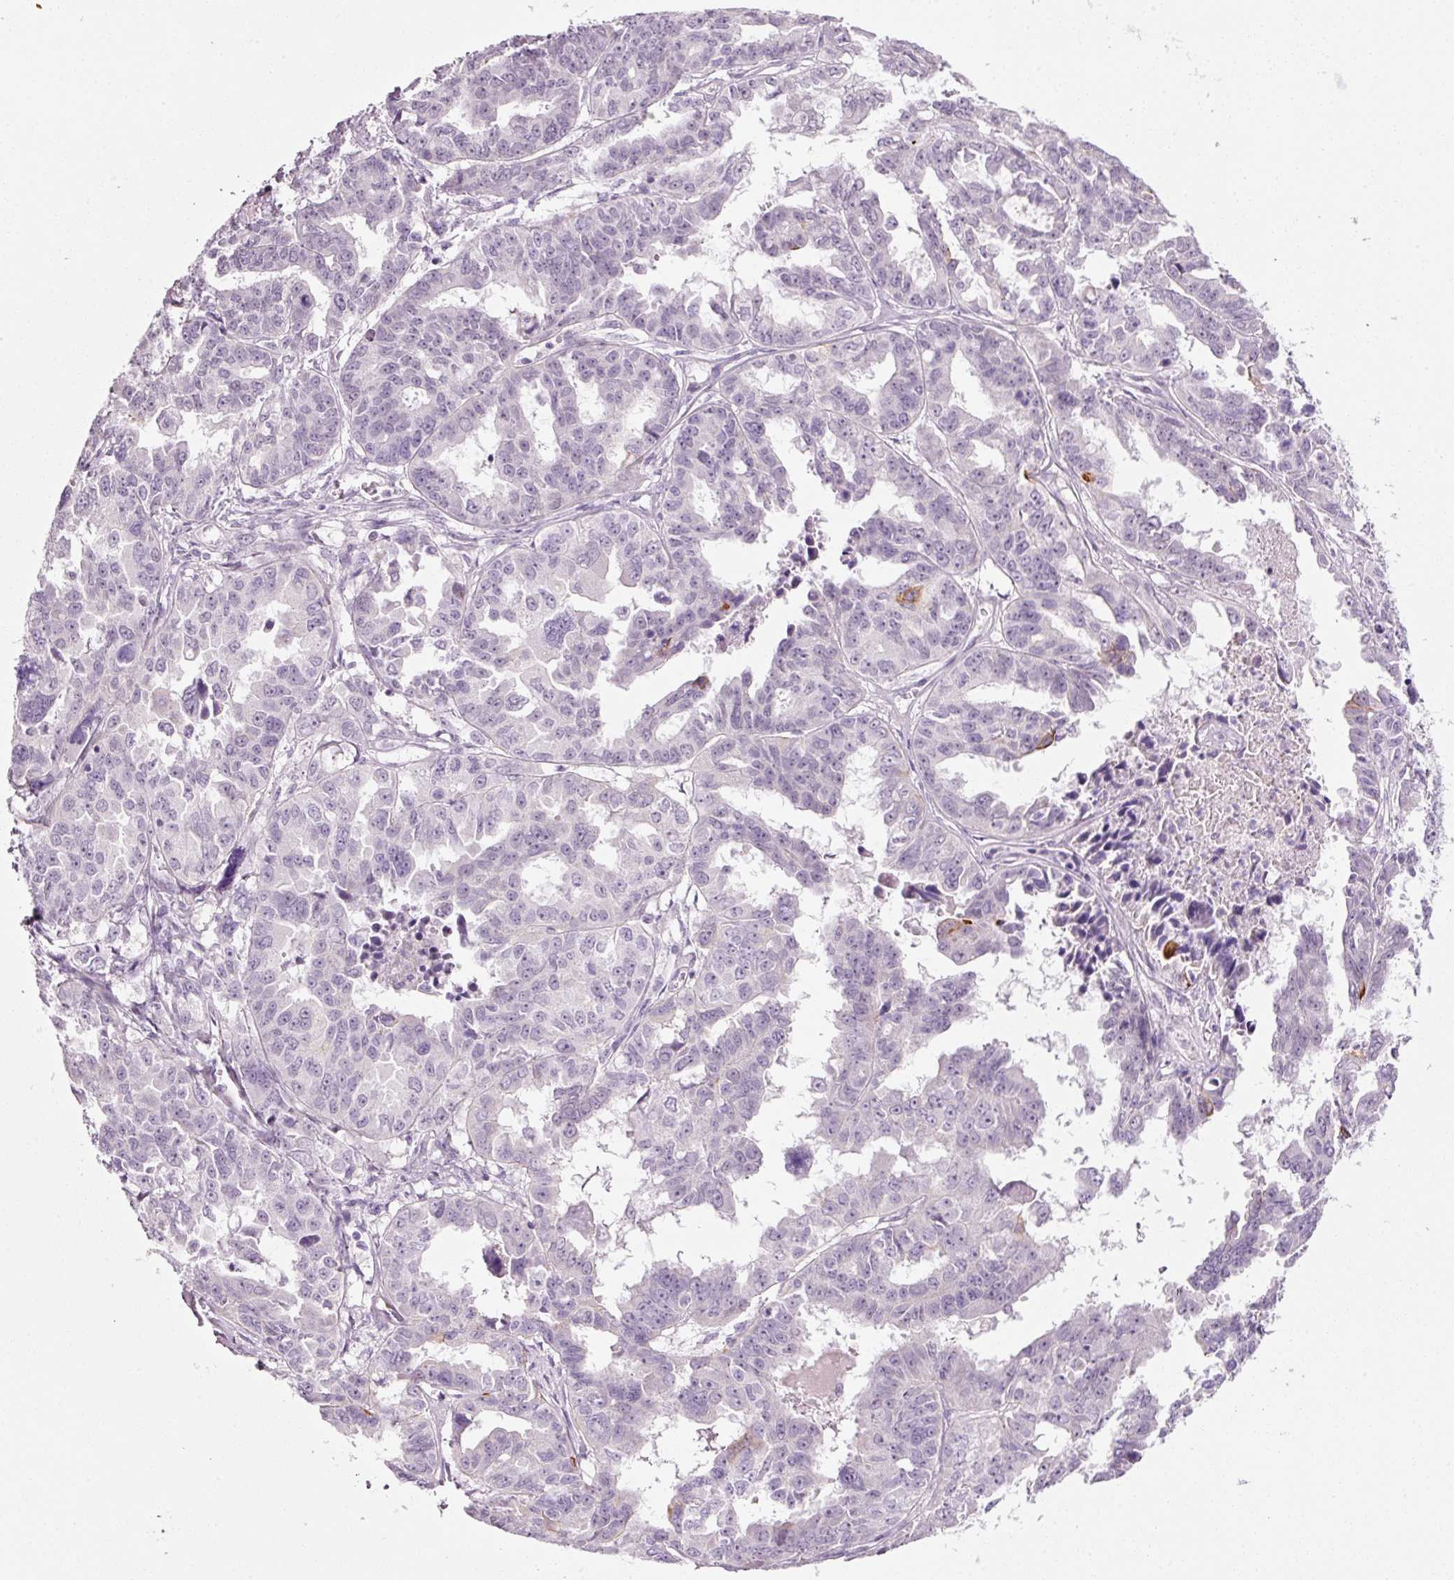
{"staining": {"intensity": "negative", "quantity": "none", "location": "none"}, "tissue": "ovarian cancer", "cell_type": "Tumor cells", "image_type": "cancer", "snomed": [{"axis": "morphology", "description": "Adenocarcinoma, NOS"}, {"axis": "morphology", "description": "Carcinoma, endometroid"}, {"axis": "topography", "description": "Ovary"}], "caption": "Immunohistochemistry (IHC) image of human ovarian cancer (endometroid carcinoma) stained for a protein (brown), which reveals no expression in tumor cells.", "gene": "ANKRD20A1", "patient": {"sex": "female", "age": 72}}